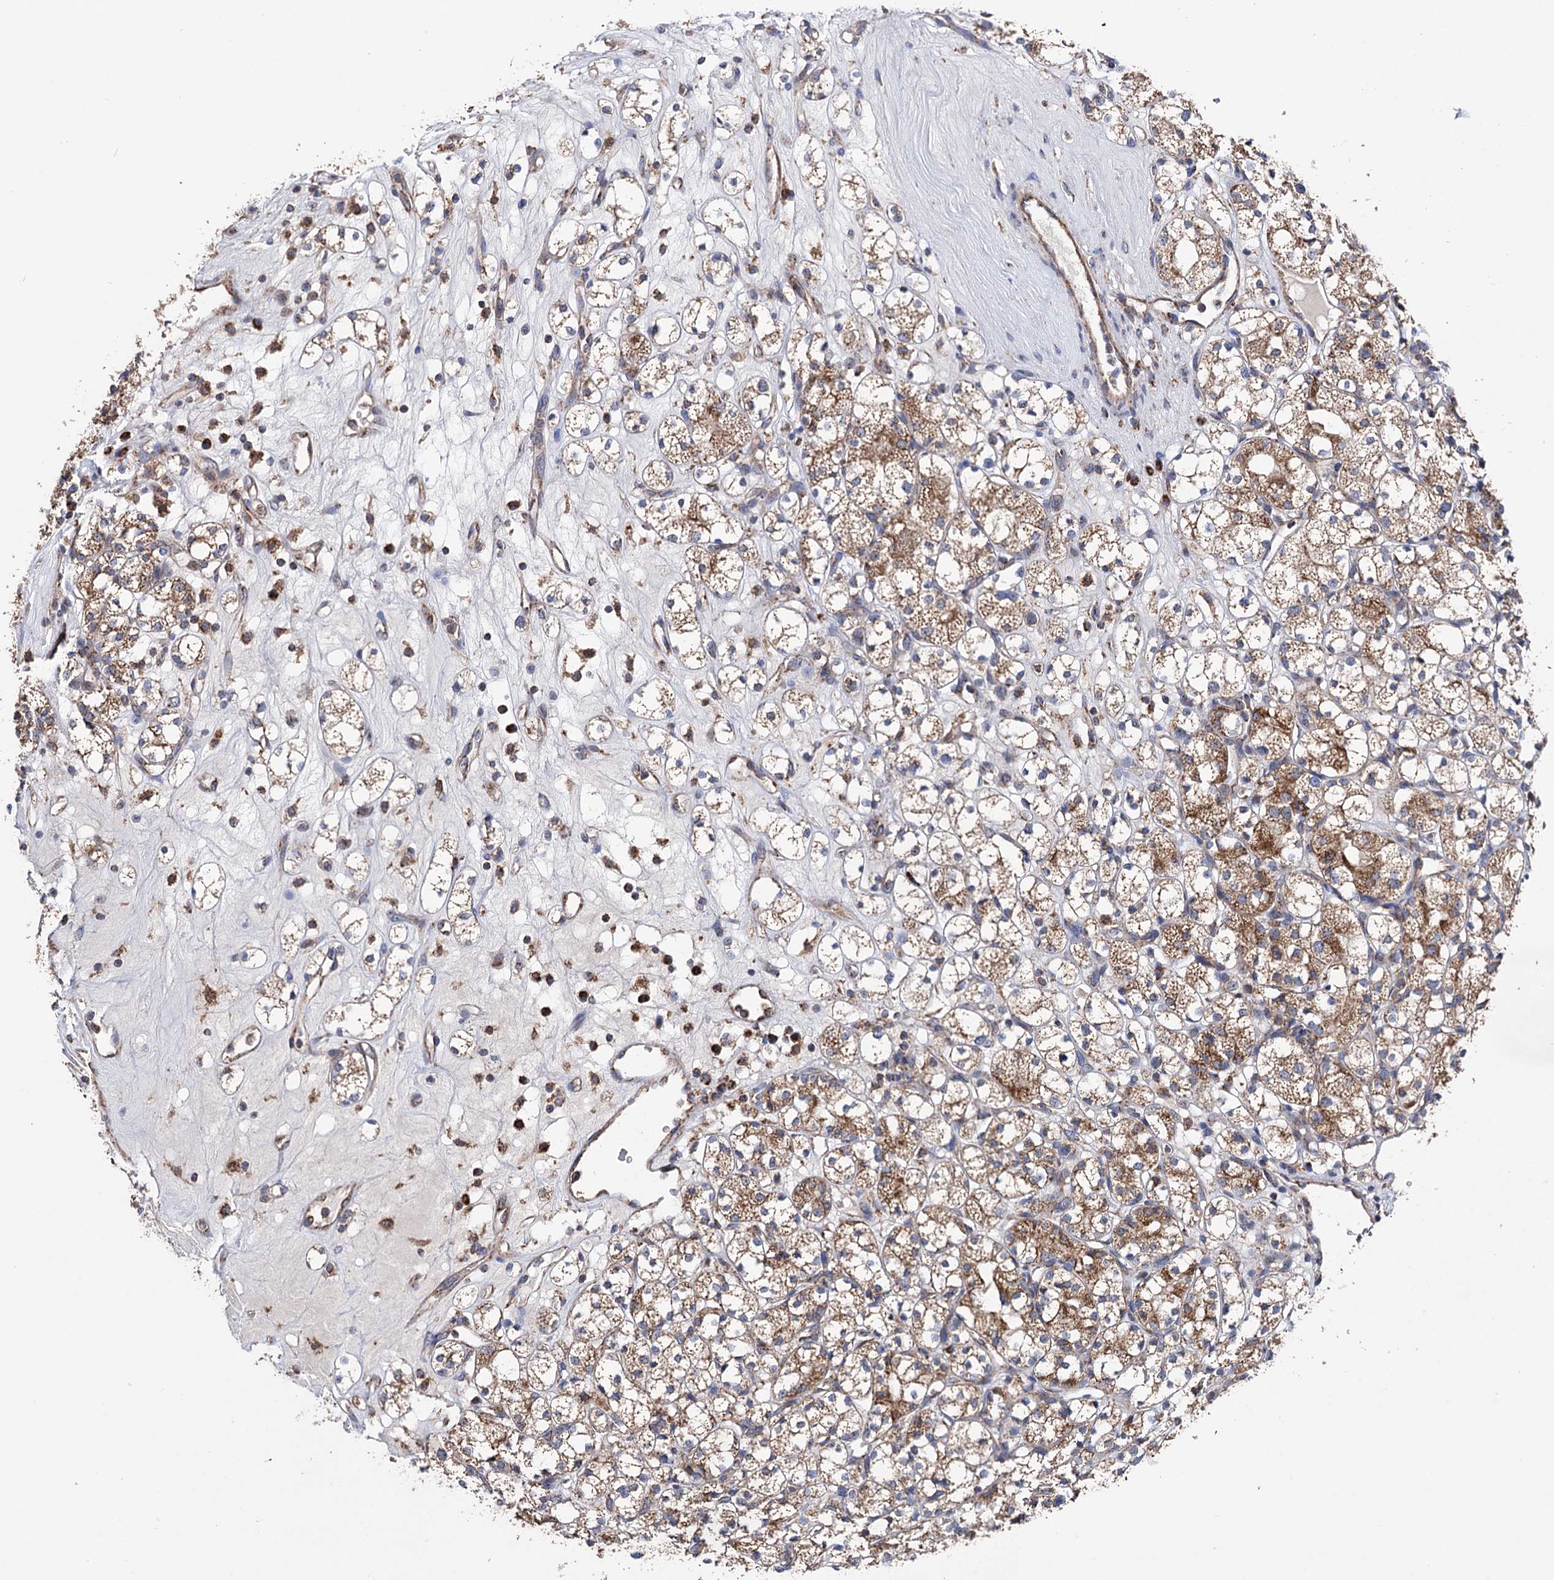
{"staining": {"intensity": "moderate", "quantity": "25%-75%", "location": "cytoplasmic/membranous"}, "tissue": "renal cancer", "cell_type": "Tumor cells", "image_type": "cancer", "snomed": [{"axis": "morphology", "description": "Adenocarcinoma, NOS"}, {"axis": "topography", "description": "Kidney"}], "caption": "Immunohistochemical staining of renal cancer (adenocarcinoma) reveals medium levels of moderate cytoplasmic/membranous staining in about 25%-75% of tumor cells.", "gene": "SUCLA2", "patient": {"sex": "male", "age": 77}}